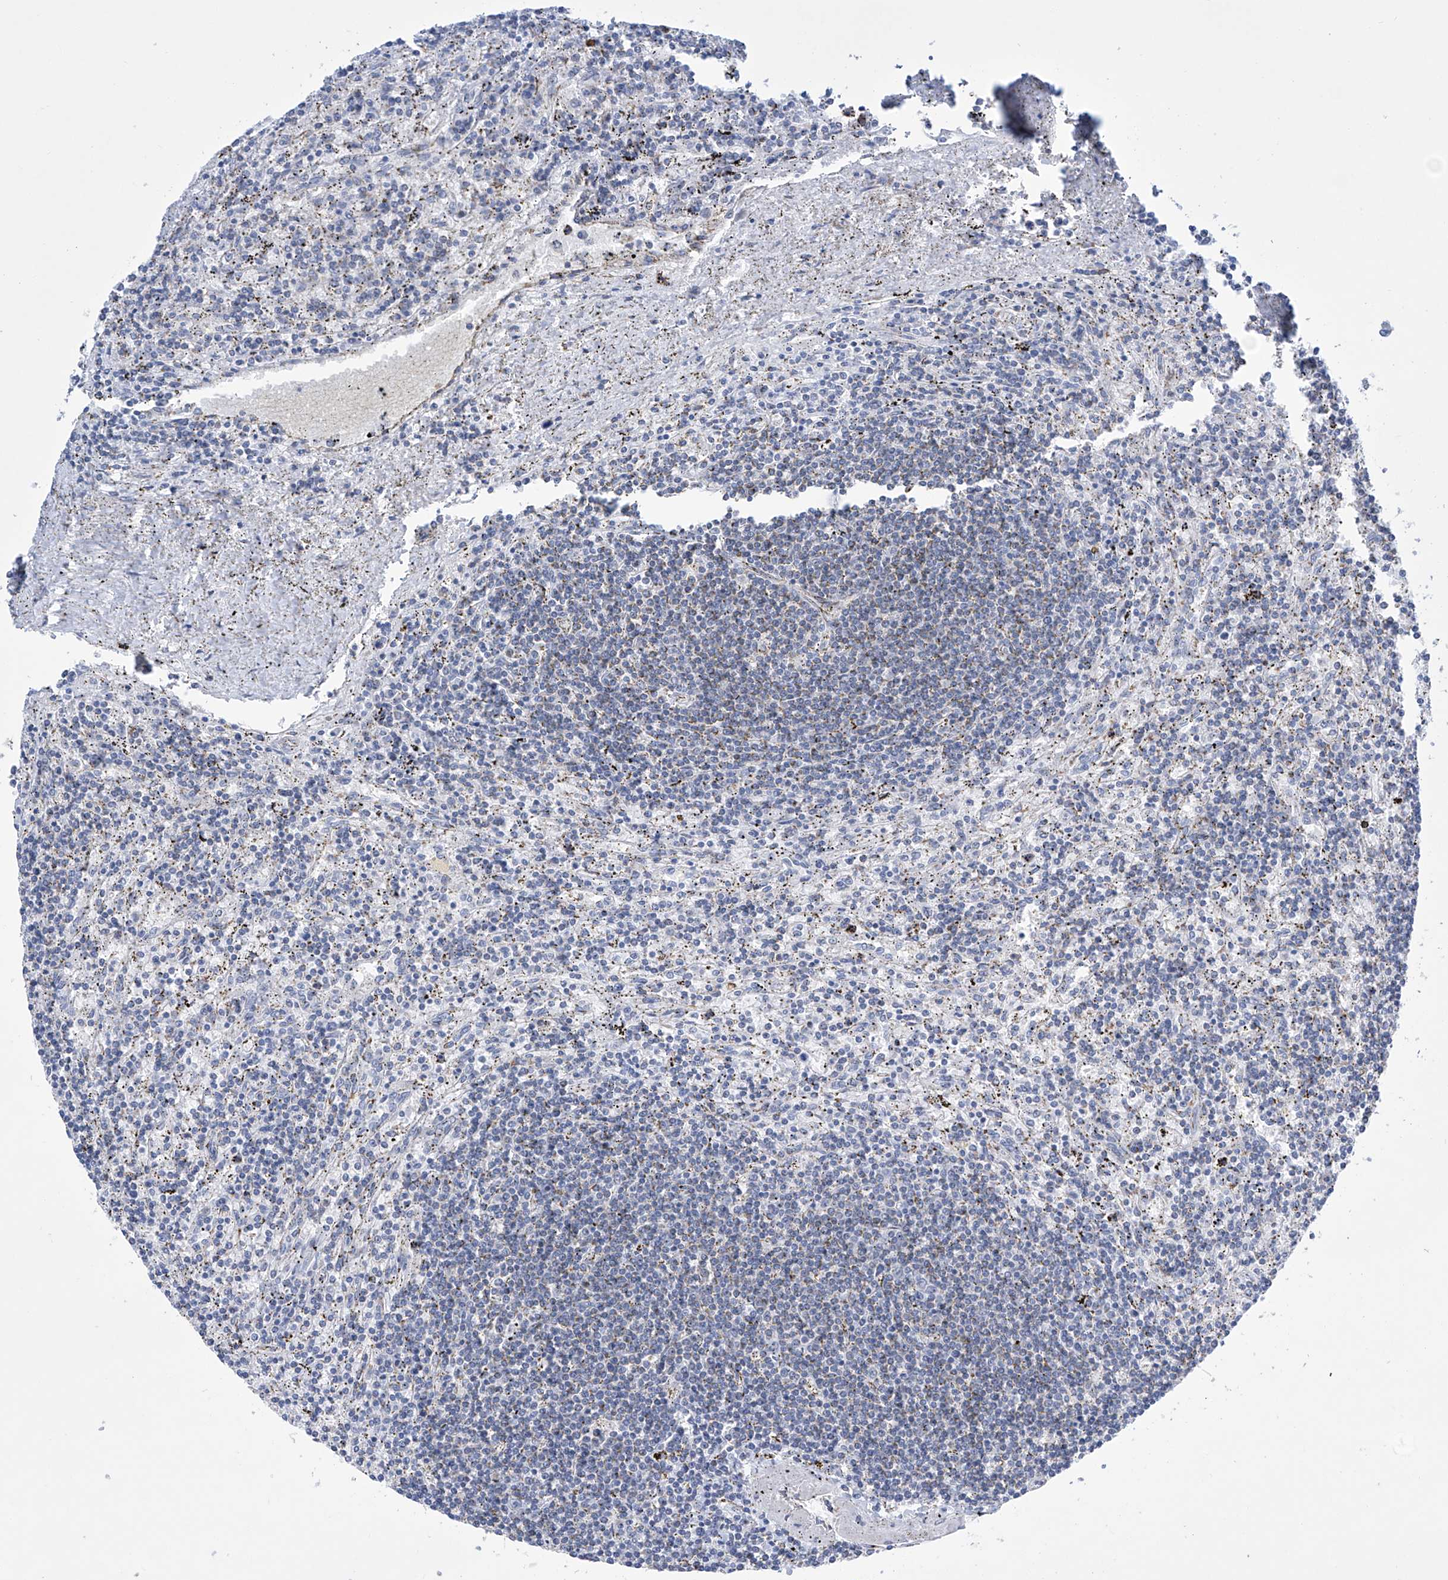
{"staining": {"intensity": "negative", "quantity": "none", "location": "none"}, "tissue": "lymphoma", "cell_type": "Tumor cells", "image_type": "cancer", "snomed": [{"axis": "morphology", "description": "Malignant lymphoma, non-Hodgkin's type, Low grade"}, {"axis": "topography", "description": "Spleen"}], "caption": "DAB immunohistochemical staining of human lymphoma demonstrates no significant staining in tumor cells.", "gene": "ALDH6A1", "patient": {"sex": "male", "age": 76}}